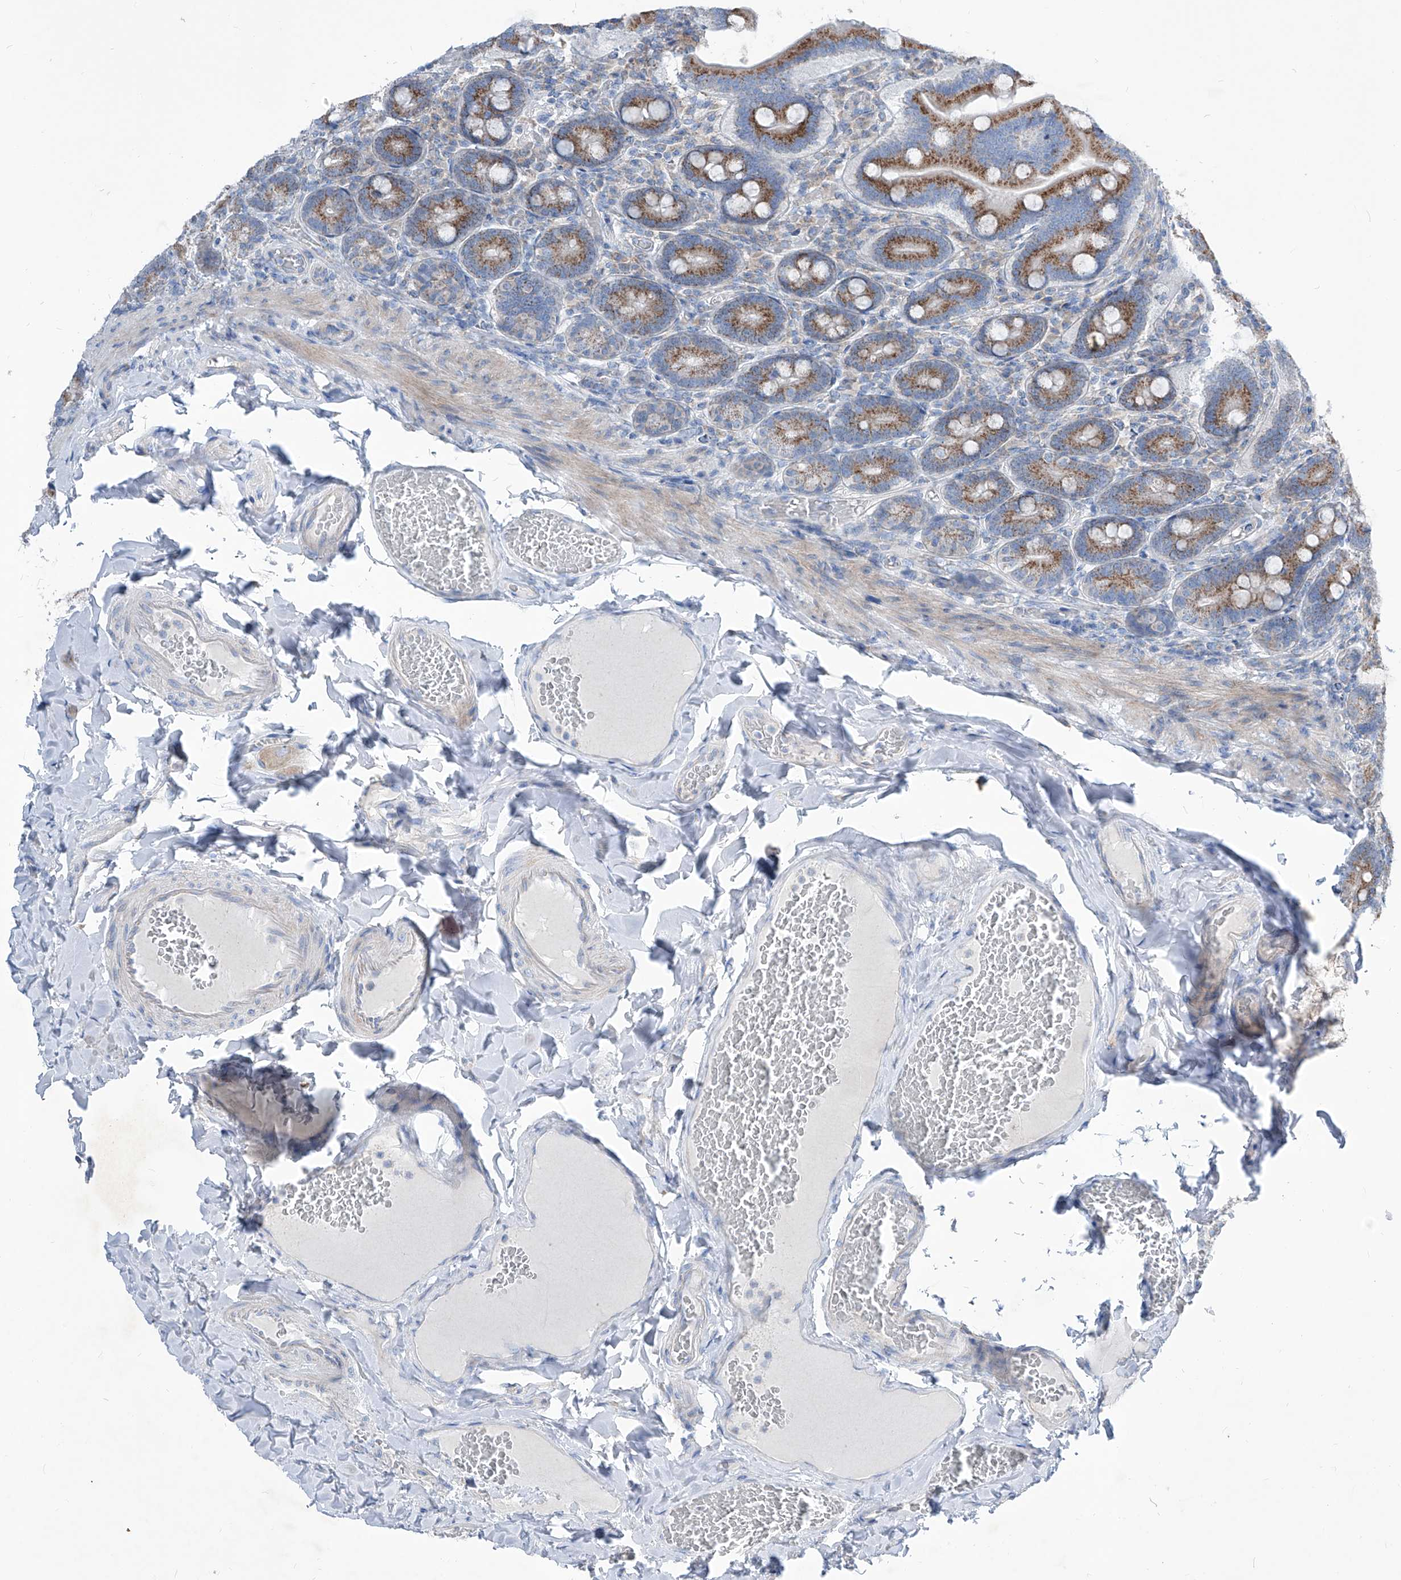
{"staining": {"intensity": "moderate", "quantity": ">75%", "location": "cytoplasmic/membranous"}, "tissue": "duodenum", "cell_type": "Glandular cells", "image_type": "normal", "snomed": [{"axis": "morphology", "description": "Normal tissue, NOS"}, {"axis": "topography", "description": "Duodenum"}], "caption": "The photomicrograph exhibits staining of benign duodenum, revealing moderate cytoplasmic/membranous protein staining (brown color) within glandular cells.", "gene": "AGPS", "patient": {"sex": "female", "age": 62}}